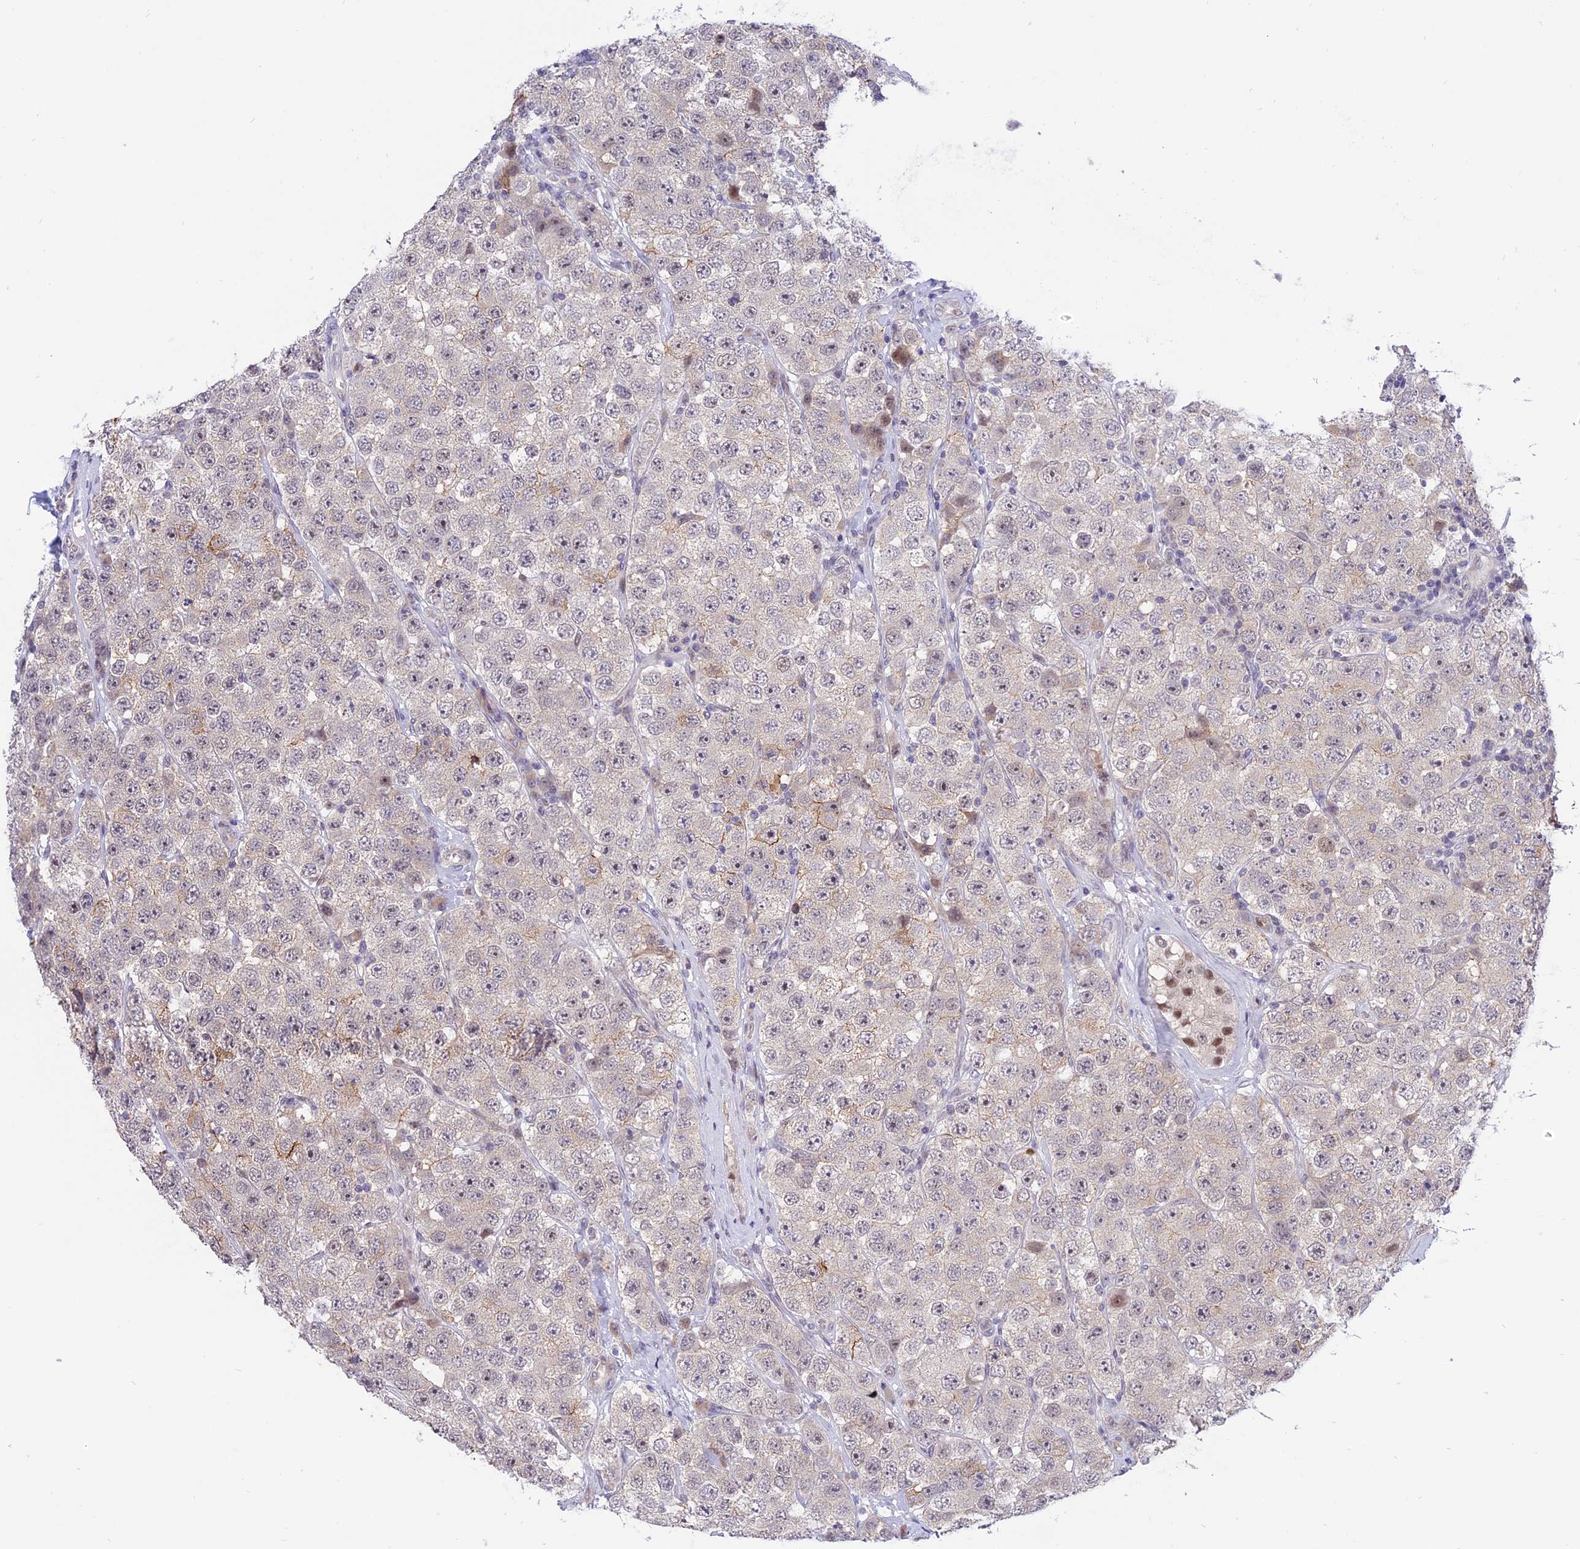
{"staining": {"intensity": "negative", "quantity": "none", "location": "none"}, "tissue": "testis cancer", "cell_type": "Tumor cells", "image_type": "cancer", "snomed": [{"axis": "morphology", "description": "Seminoma, NOS"}, {"axis": "topography", "description": "Testis"}], "caption": "Image shows no protein staining in tumor cells of testis cancer (seminoma) tissue.", "gene": "ZNF837", "patient": {"sex": "male", "age": 28}}